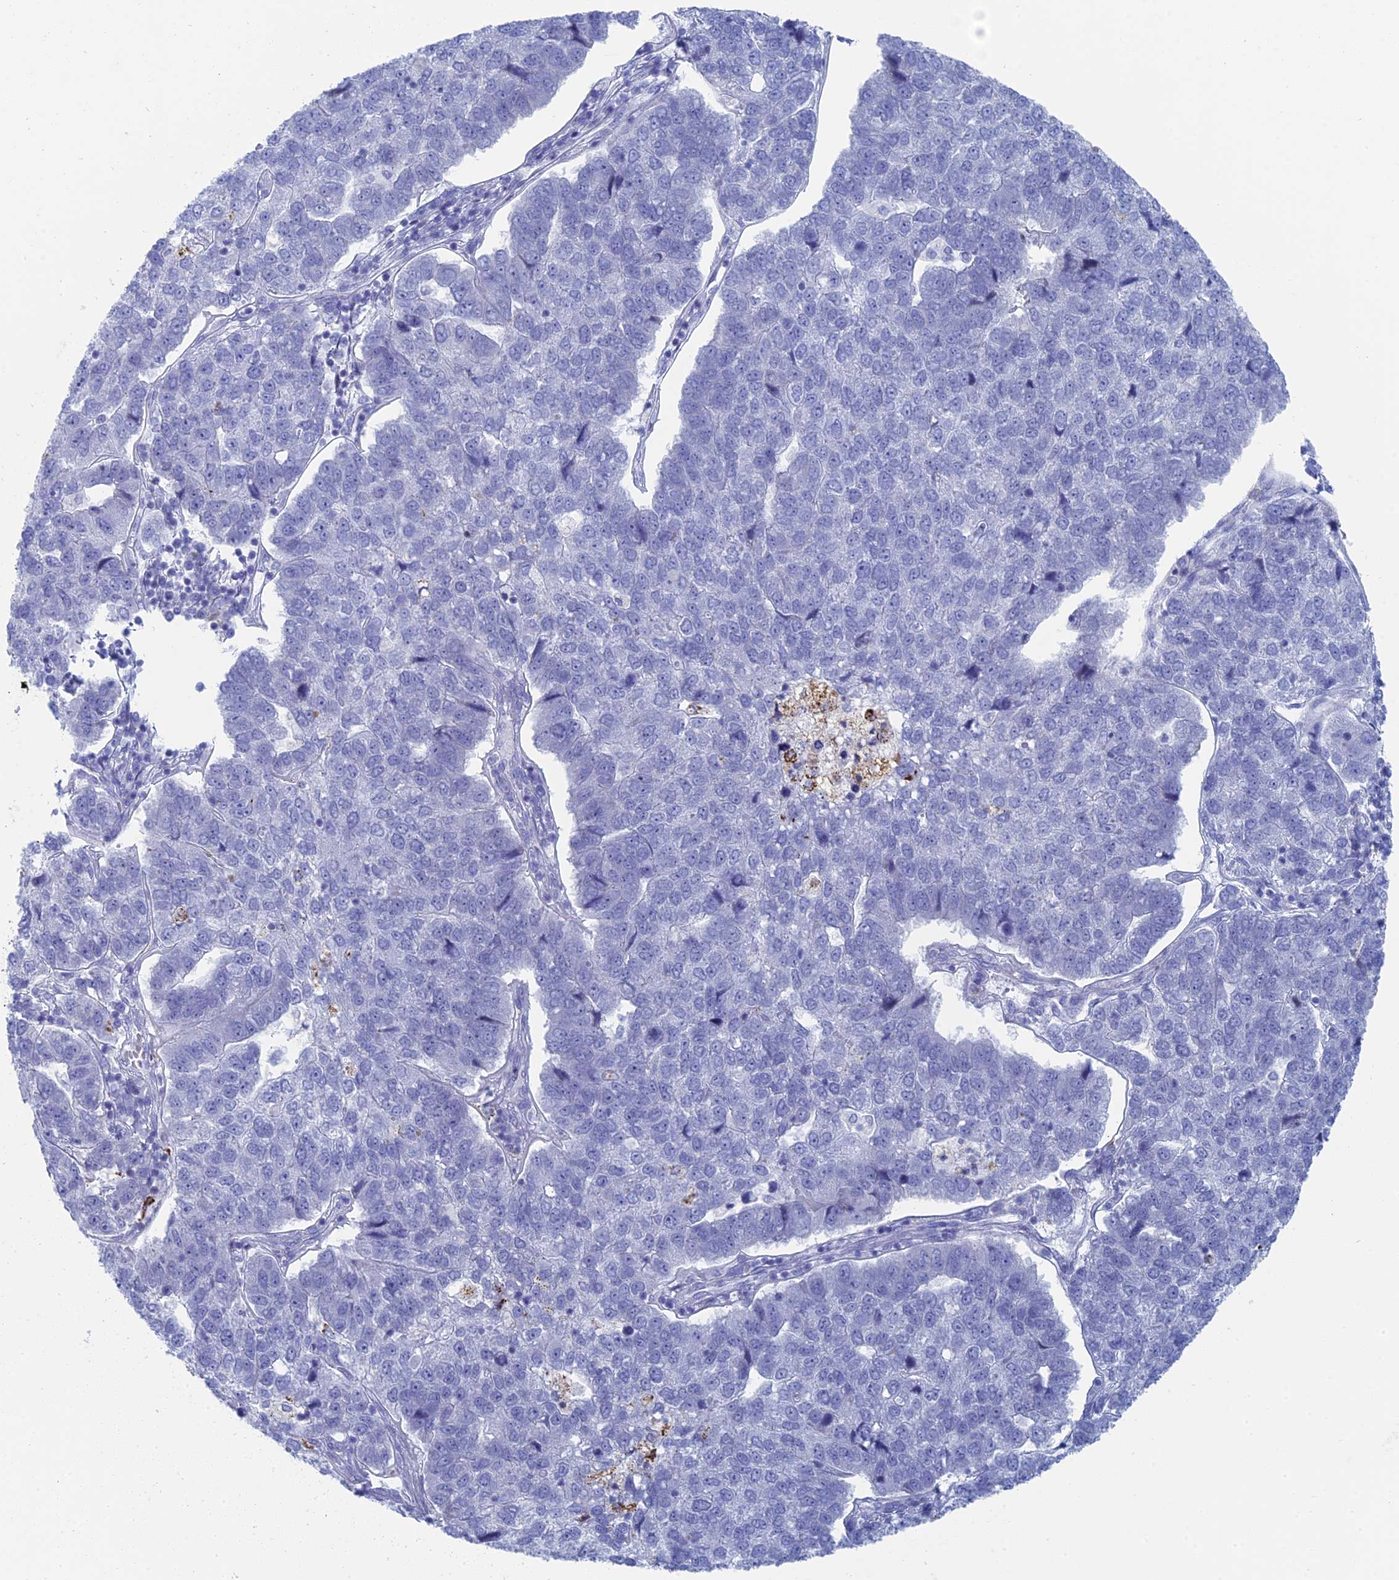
{"staining": {"intensity": "moderate", "quantity": "<25%", "location": "cytoplasmic/membranous"}, "tissue": "pancreatic cancer", "cell_type": "Tumor cells", "image_type": "cancer", "snomed": [{"axis": "morphology", "description": "Adenocarcinoma, NOS"}, {"axis": "topography", "description": "Pancreas"}], "caption": "An immunohistochemistry (IHC) photomicrograph of tumor tissue is shown. Protein staining in brown labels moderate cytoplasmic/membranous positivity in pancreatic cancer within tumor cells.", "gene": "ALMS1", "patient": {"sex": "female", "age": 61}}